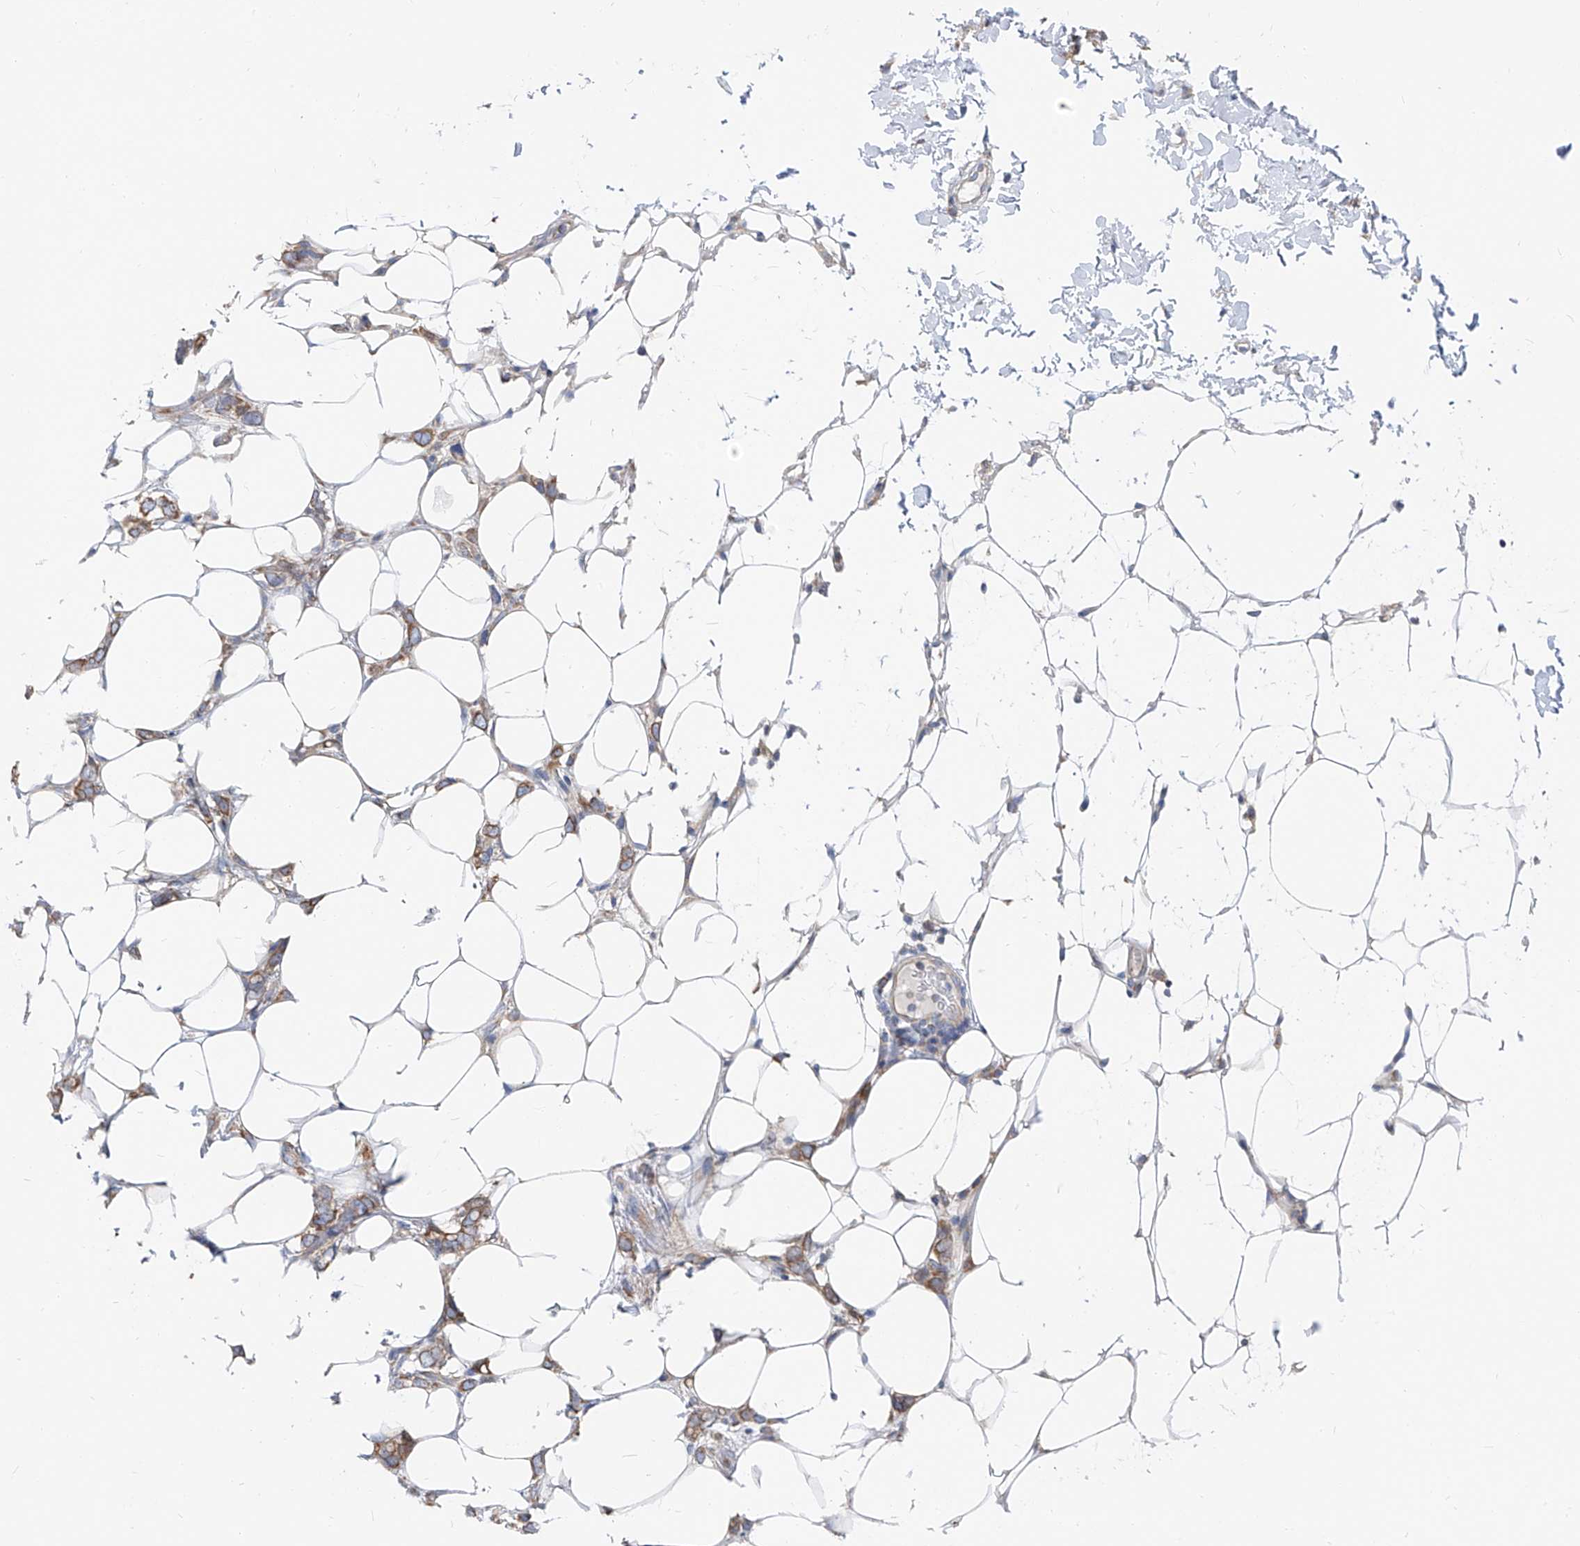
{"staining": {"intensity": "moderate", "quantity": ">75%", "location": "cytoplasmic/membranous"}, "tissue": "breast cancer", "cell_type": "Tumor cells", "image_type": "cancer", "snomed": [{"axis": "morphology", "description": "Normal tissue, NOS"}, {"axis": "morphology", "description": "Lobular carcinoma"}, {"axis": "topography", "description": "Breast"}], "caption": "A micrograph showing moderate cytoplasmic/membranous staining in about >75% of tumor cells in lobular carcinoma (breast), as visualized by brown immunohistochemical staining.", "gene": "UFL1", "patient": {"sex": "female", "age": 47}}